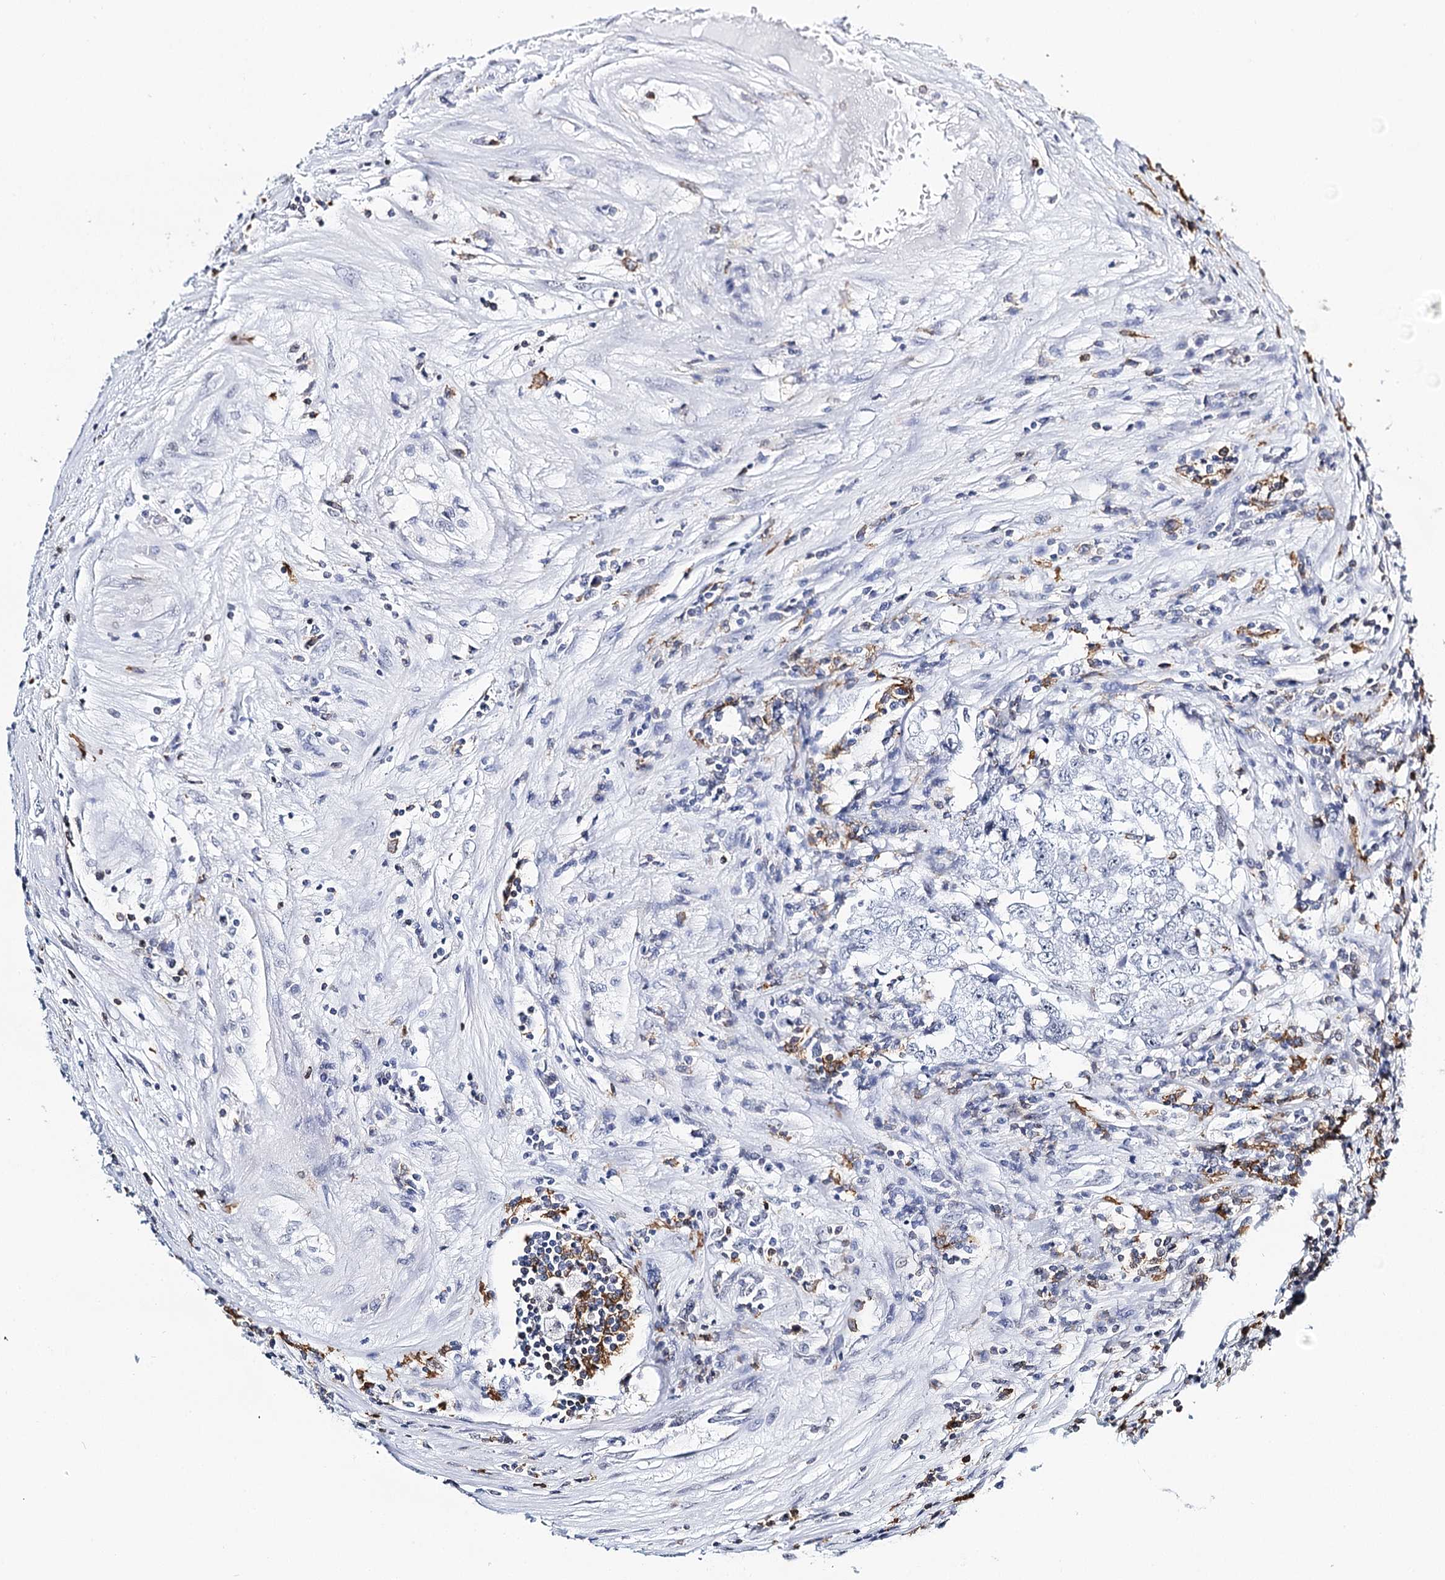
{"staining": {"intensity": "negative", "quantity": "none", "location": "none"}, "tissue": "testis cancer", "cell_type": "Tumor cells", "image_type": "cancer", "snomed": [{"axis": "morphology", "description": "Carcinoma, Embryonal, NOS"}, {"axis": "topography", "description": "Testis"}], "caption": "A histopathology image of human testis cancer (embryonal carcinoma) is negative for staining in tumor cells.", "gene": "BARD1", "patient": {"sex": "male", "age": 25}}